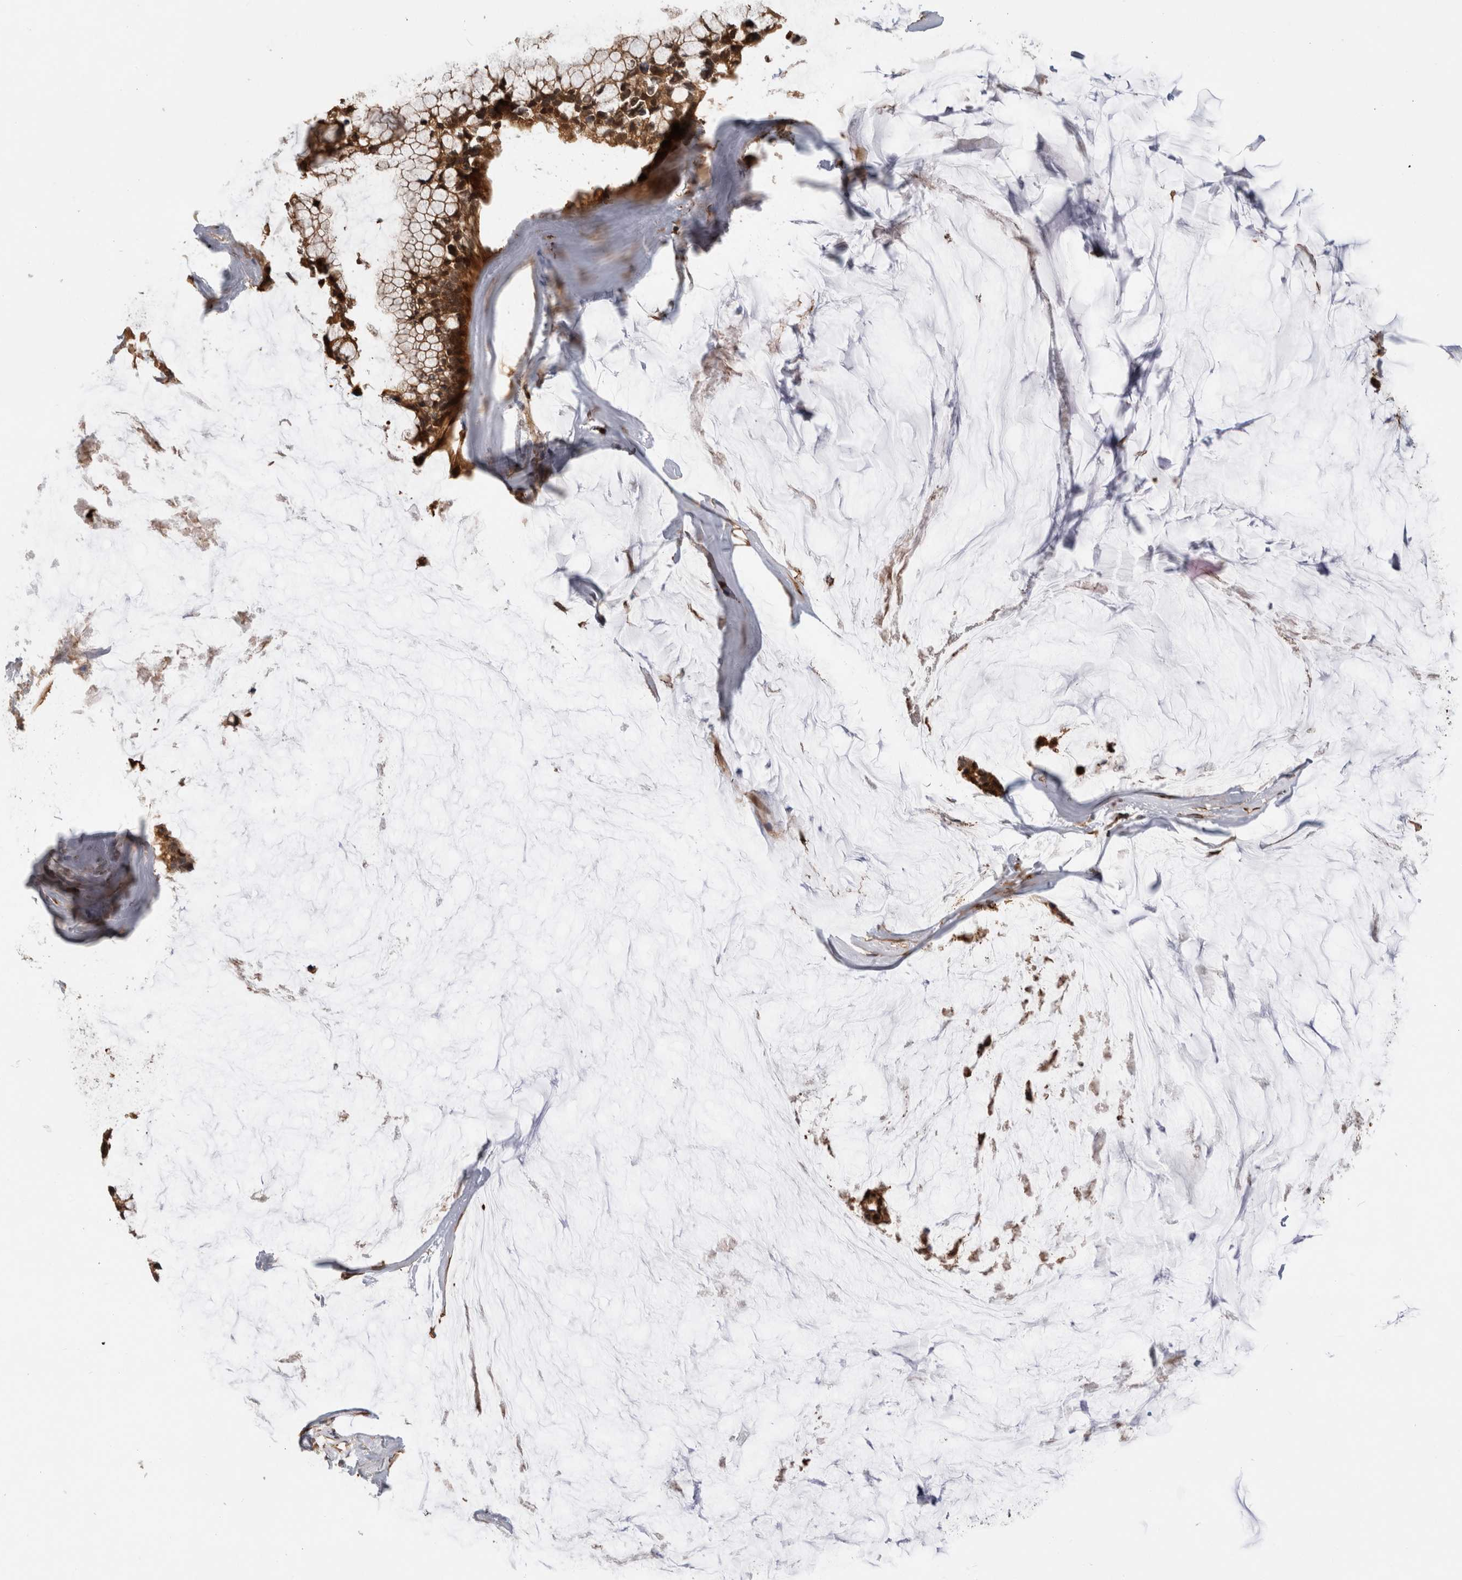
{"staining": {"intensity": "moderate", "quantity": ">75%", "location": "cytoplasmic/membranous,nuclear"}, "tissue": "ovarian cancer", "cell_type": "Tumor cells", "image_type": "cancer", "snomed": [{"axis": "morphology", "description": "Cystadenocarcinoma, mucinous, NOS"}, {"axis": "topography", "description": "Ovary"}], "caption": "Immunohistochemical staining of human ovarian mucinous cystadenocarcinoma shows medium levels of moderate cytoplasmic/membranous and nuclear protein staining in approximately >75% of tumor cells. (DAB (3,3'-diaminobenzidine) = brown stain, brightfield microscopy at high magnification).", "gene": "ASTN2", "patient": {"sex": "female", "age": 39}}